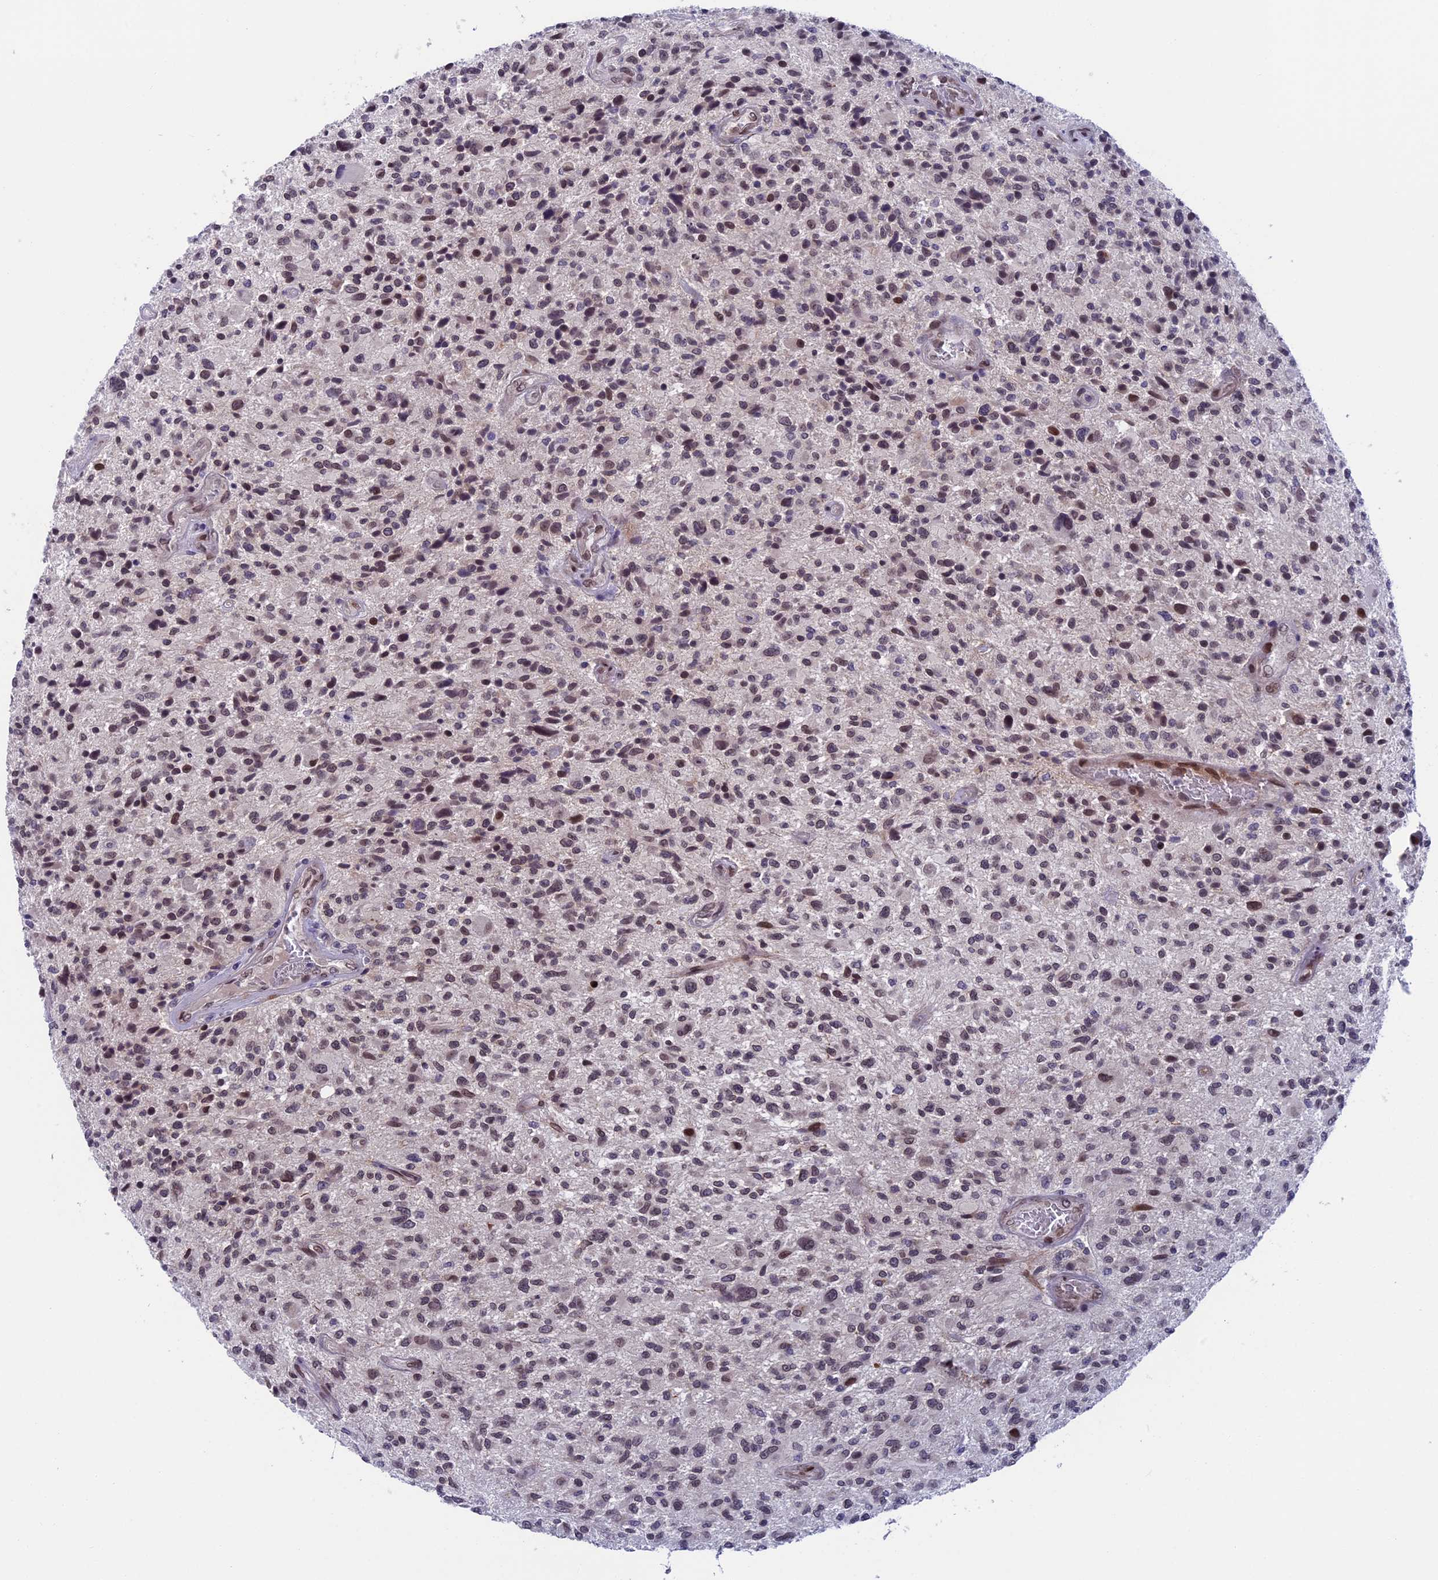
{"staining": {"intensity": "weak", "quantity": "25%-75%", "location": "nuclear"}, "tissue": "glioma", "cell_type": "Tumor cells", "image_type": "cancer", "snomed": [{"axis": "morphology", "description": "Glioma, malignant, High grade"}, {"axis": "topography", "description": "Brain"}], "caption": "A micrograph showing weak nuclear staining in about 25%-75% of tumor cells in malignant glioma (high-grade), as visualized by brown immunohistochemical staining.", "gene": "GPSM1", "patient": {"sex": "male", "age": 47}}